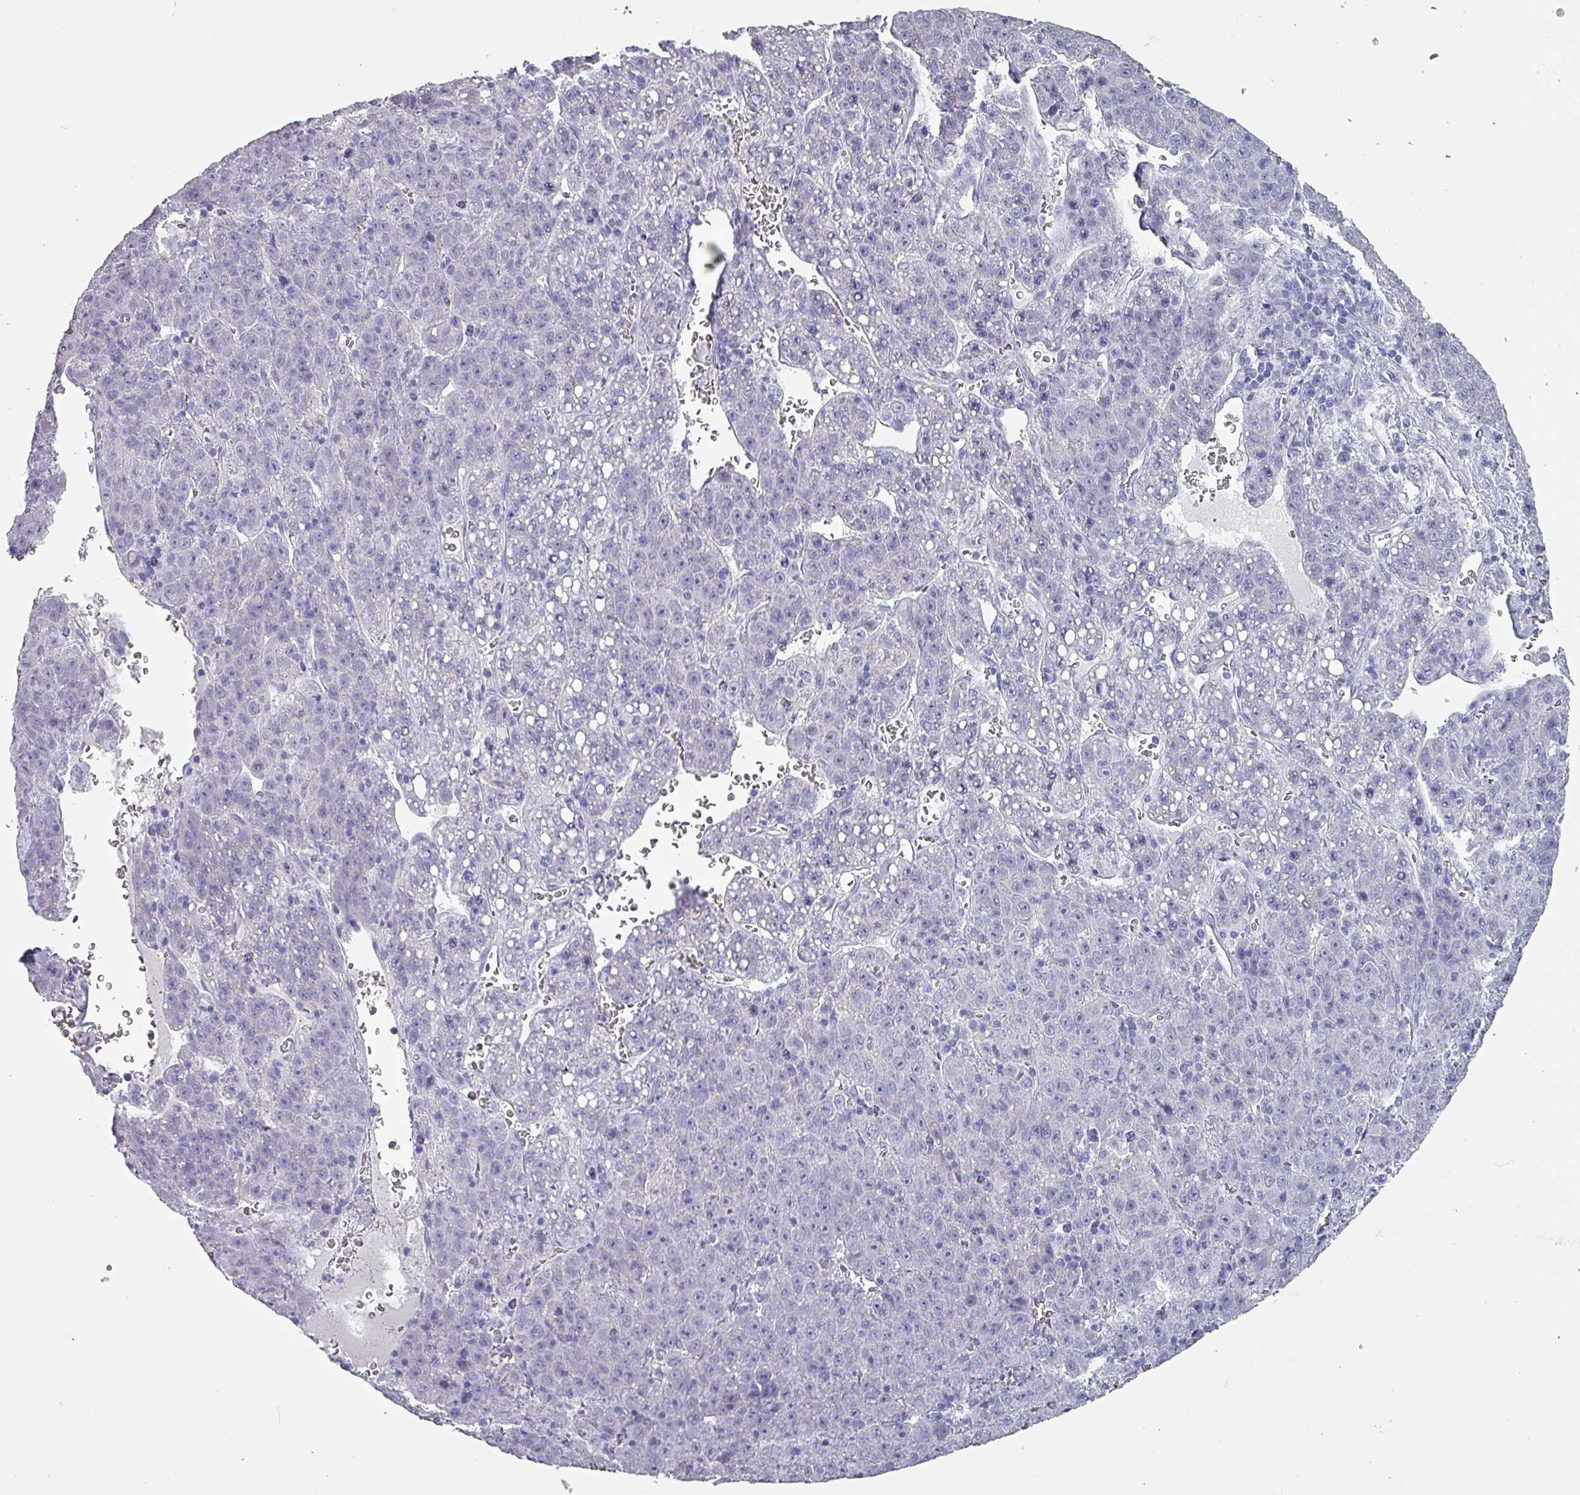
{"staining": {"intensity": "negative", "quantity": "none", "location": "none"}, "tissue": "liver cancer", "cell_type": "Tumor cells", "image_type": "cancer", "snomed": [{"axis": "morphology", "description": "Carcinoma, Hepatocellular, NOS"}, {"axis": "topography", "description": "Liver"}], "caption": "IHC photomicrograph of neoplastic tissue: human liver cancer (hepatocellular carcinoma) stained with DAB (3,3'-diaminobenzidine) displays no significant protein expression in tumor cells.", "gene": "INS-IGF2", "patient": {"sex": "female", "age": 53}}